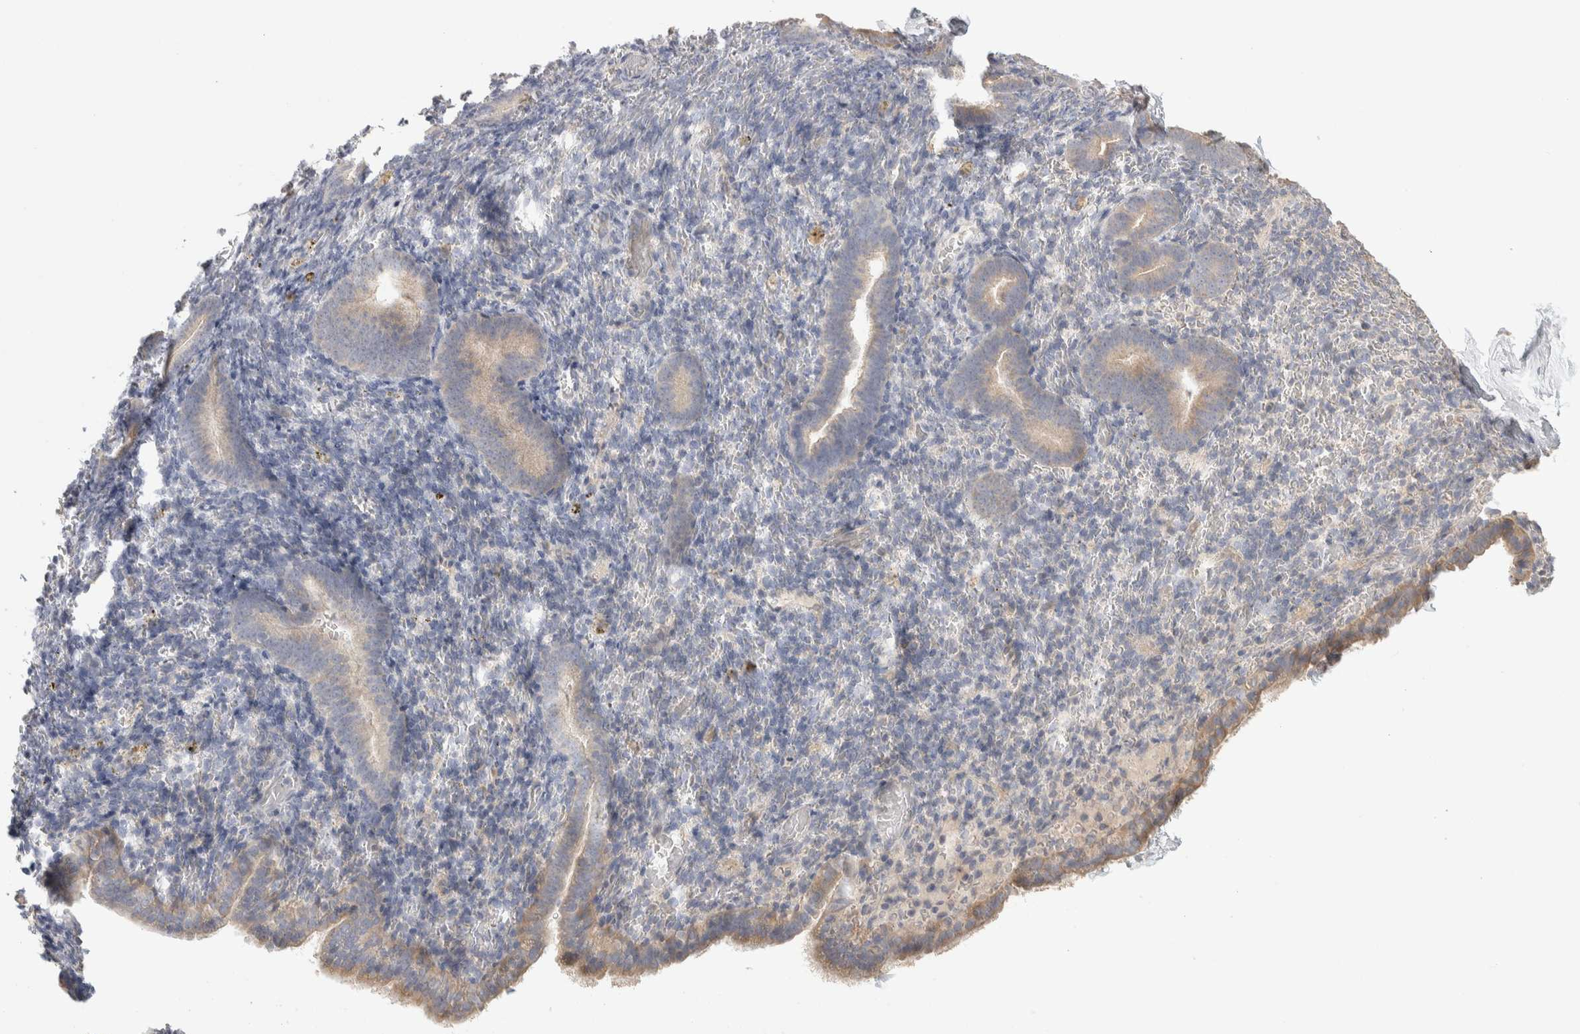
{"staining": {"intensity": "negative", "quantity": "none", "location": "none"}, "tissue": "endometrium", "cell_type": "Cells in endometrial stroma", "image_type": "normal", "snomed": [{"axis": "morphology", "description": "Normal tissue, NOS"}, {"axis": "topography", "description": "Endometrium"}], "caption": "Protein analysis of benign endometrium exhibits no significant positivity in cells in endometrial stroma.", "gene": "DCXR", "patient": {"sex": "female", "age": 51}}